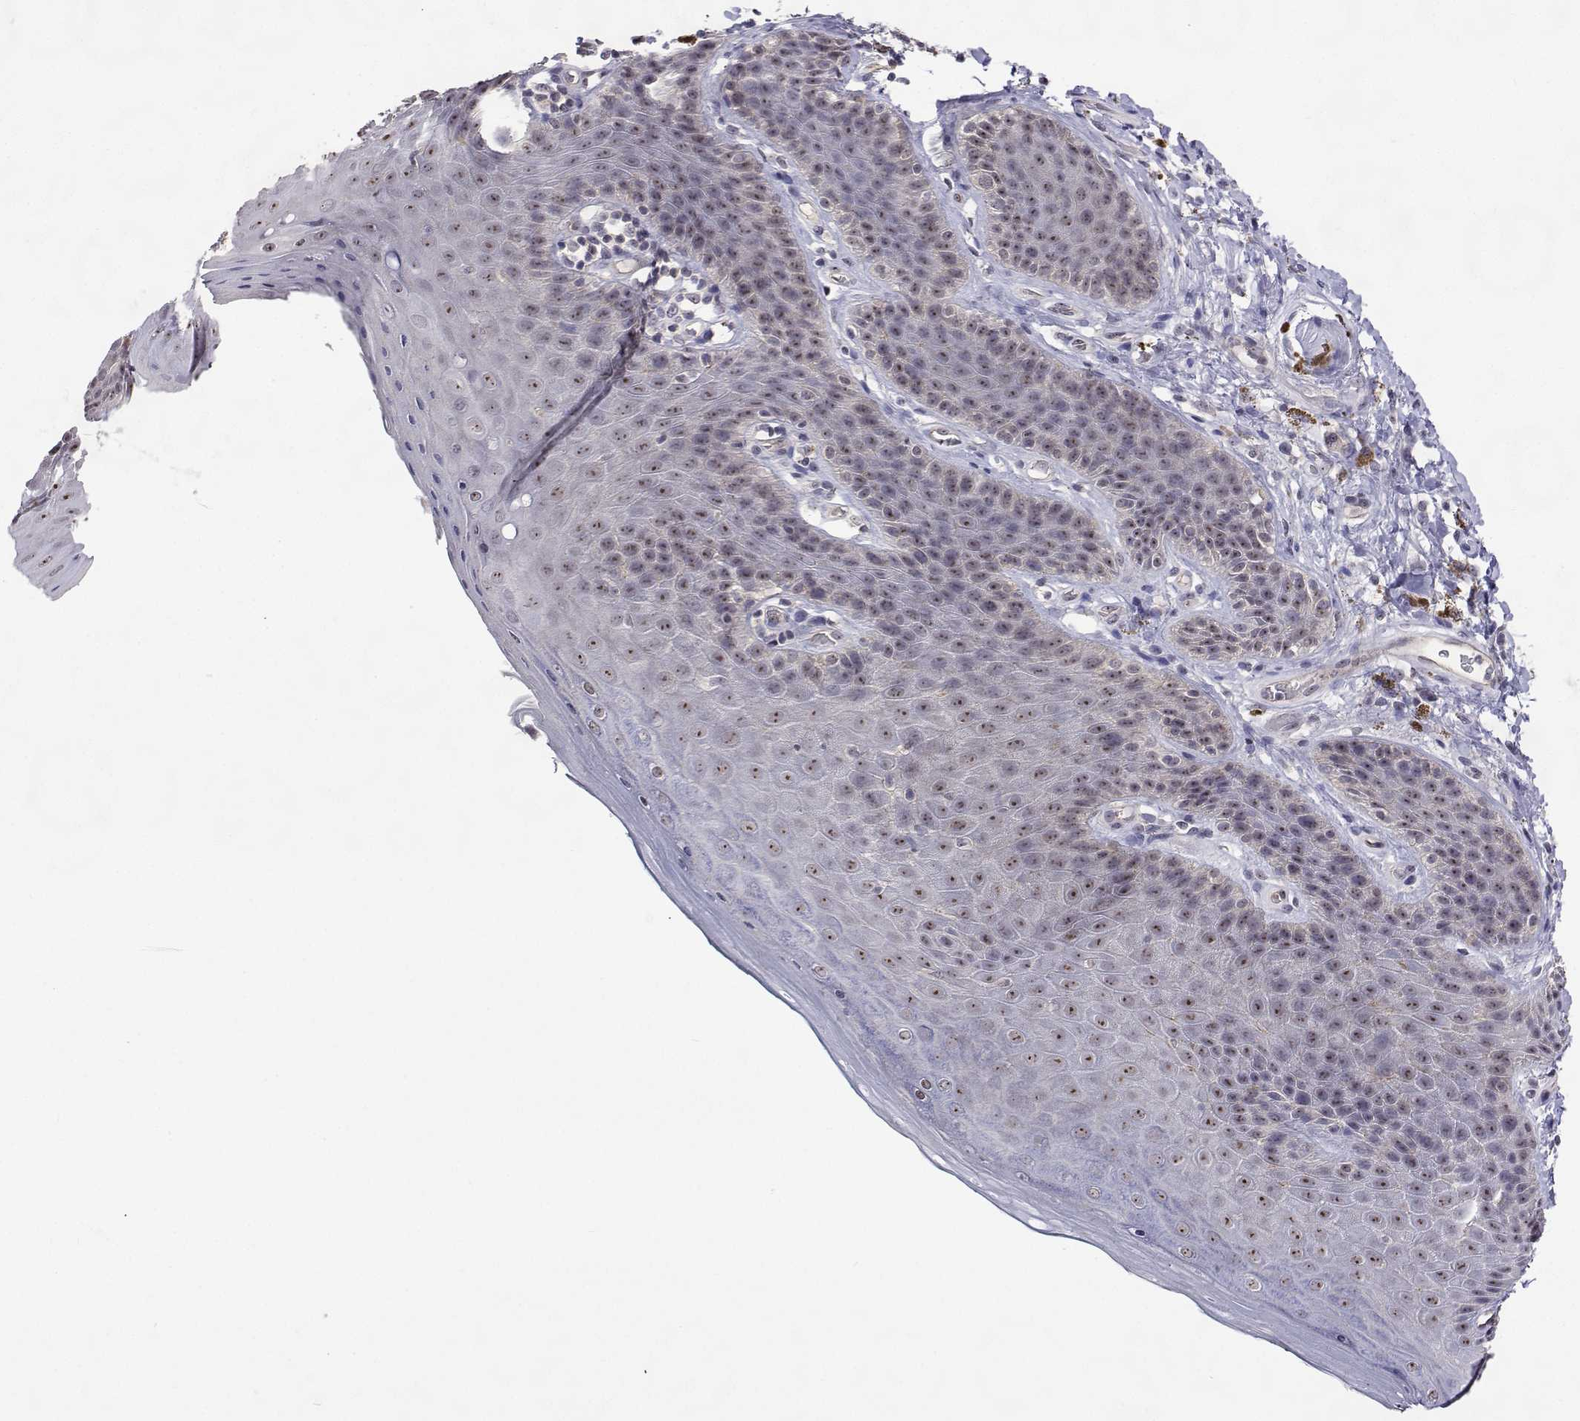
{"staining": {"intensity": "moderate", "quantity": "25%-75%", "location": "nuclear"}, "tissue": "skin", "cell_type": "Epidermal cells", "image_type": "normal", "snomed": [{"axis": "morphology", "description": "Normal tissue, NOS"}, {"axis": "topography", "description": "Anal"}, {"axis": "topography", "description": "Peripheral nerve tissue"}], "caption": "Approximately 25%-75% of epidermal cells in unremarkable human skin show moderate nuclear protein positivity as visualized by brown immunohistochemical staining.", "gene": "NHP2", "patient": {"sex": "male", "age": 53}}